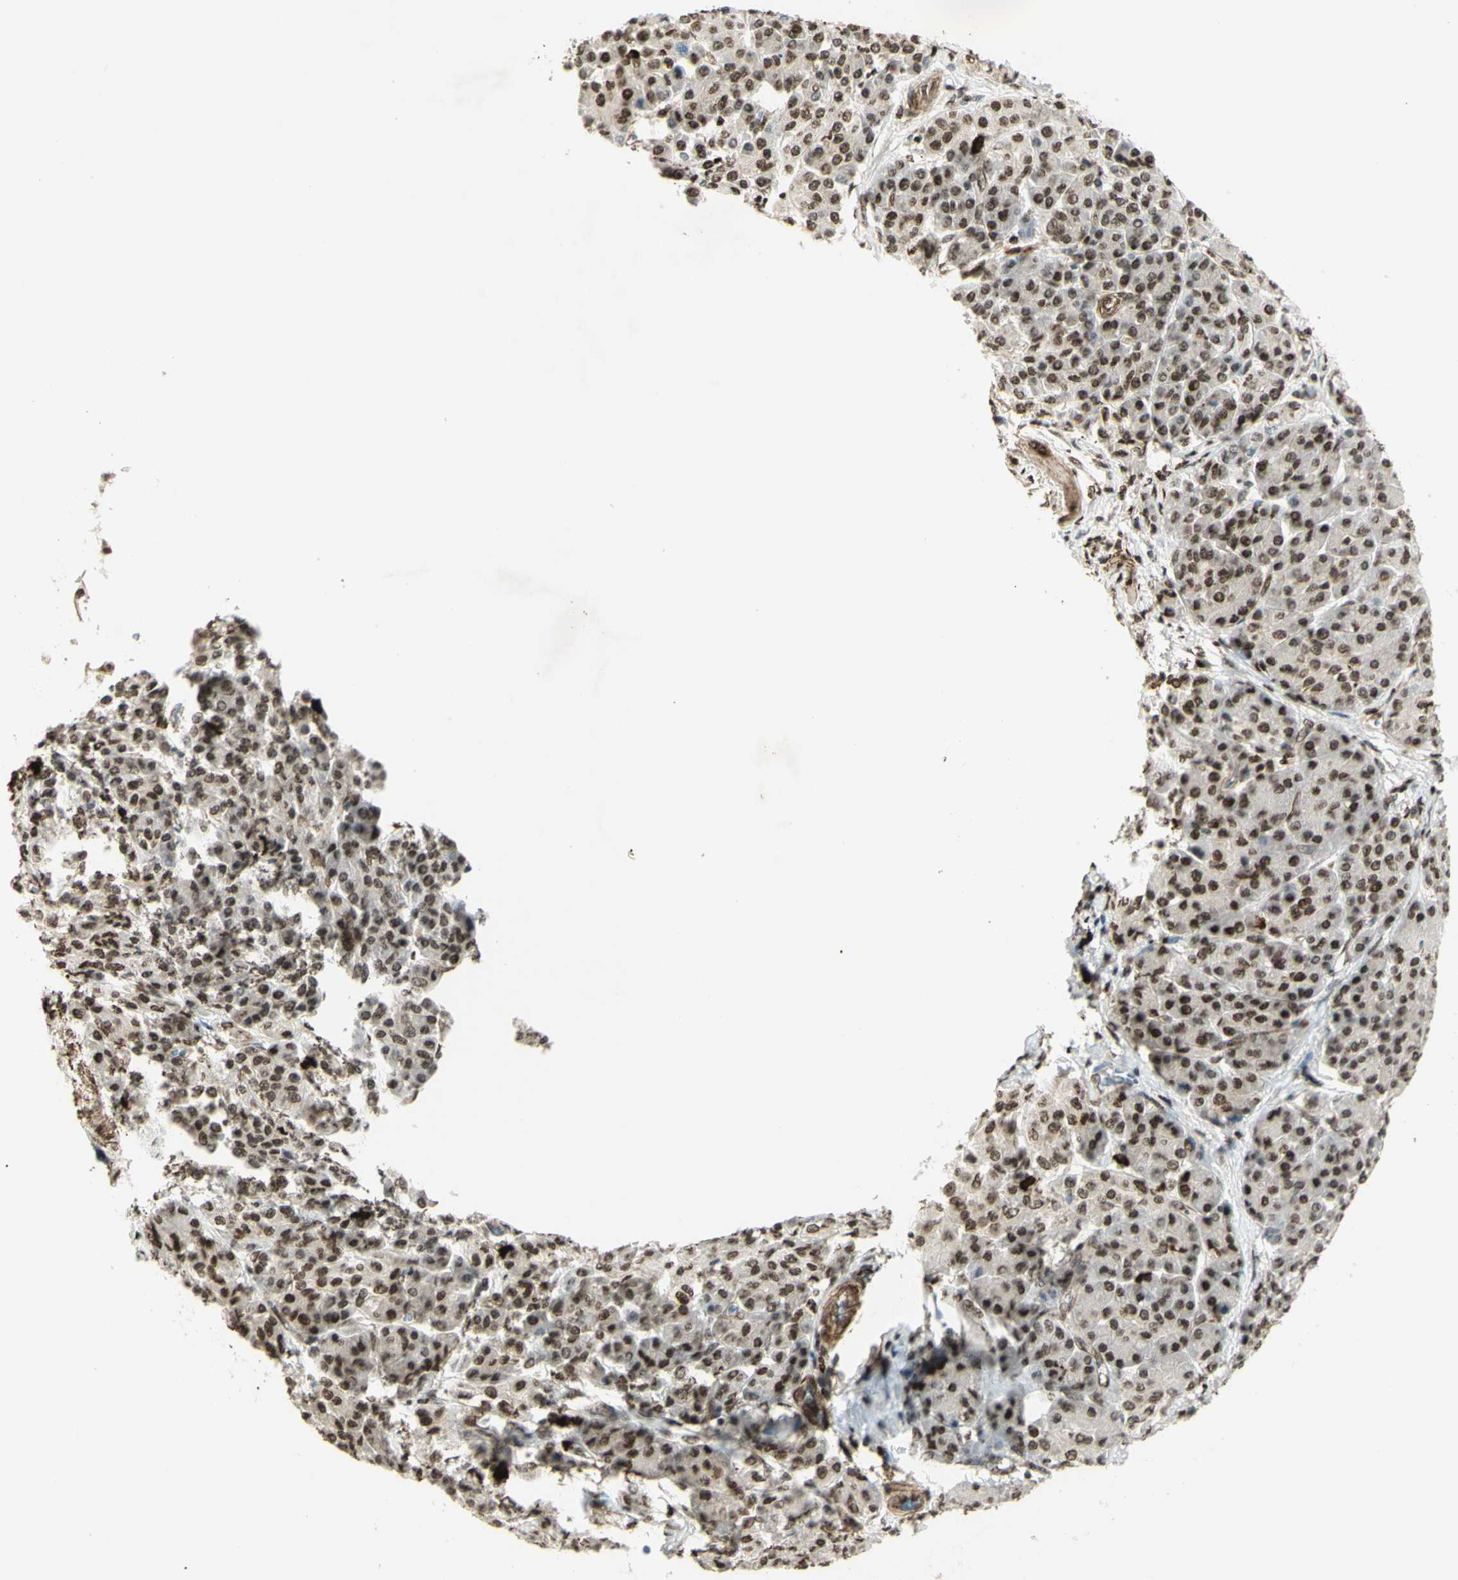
{"staining": {"intensity": "moderate", "quantity": ">75%", "location": "nuclear"}, "tissue": "pancreatic cancer", "cell_type": "Tumor cells", "image_type": "cancer", "snomed": [{"axis": "morphology", "description": "Adenocarcinoma, NOS"}, {"axis": "topography", "description": "Pancreas"}], "caption": "IHC staining of adenocarcinoma (pancreatic), which shows medium levels of moderate nuclear staining in about >75% of tumor cells indicating moderate nuclear protein expression. The staining was performed using DAB (brown) for protein detection and nuclei were counterstained in hematoxylin (blue).", "gene": "ZMYM6", "patient": {"sex": "female", "age": 70}}